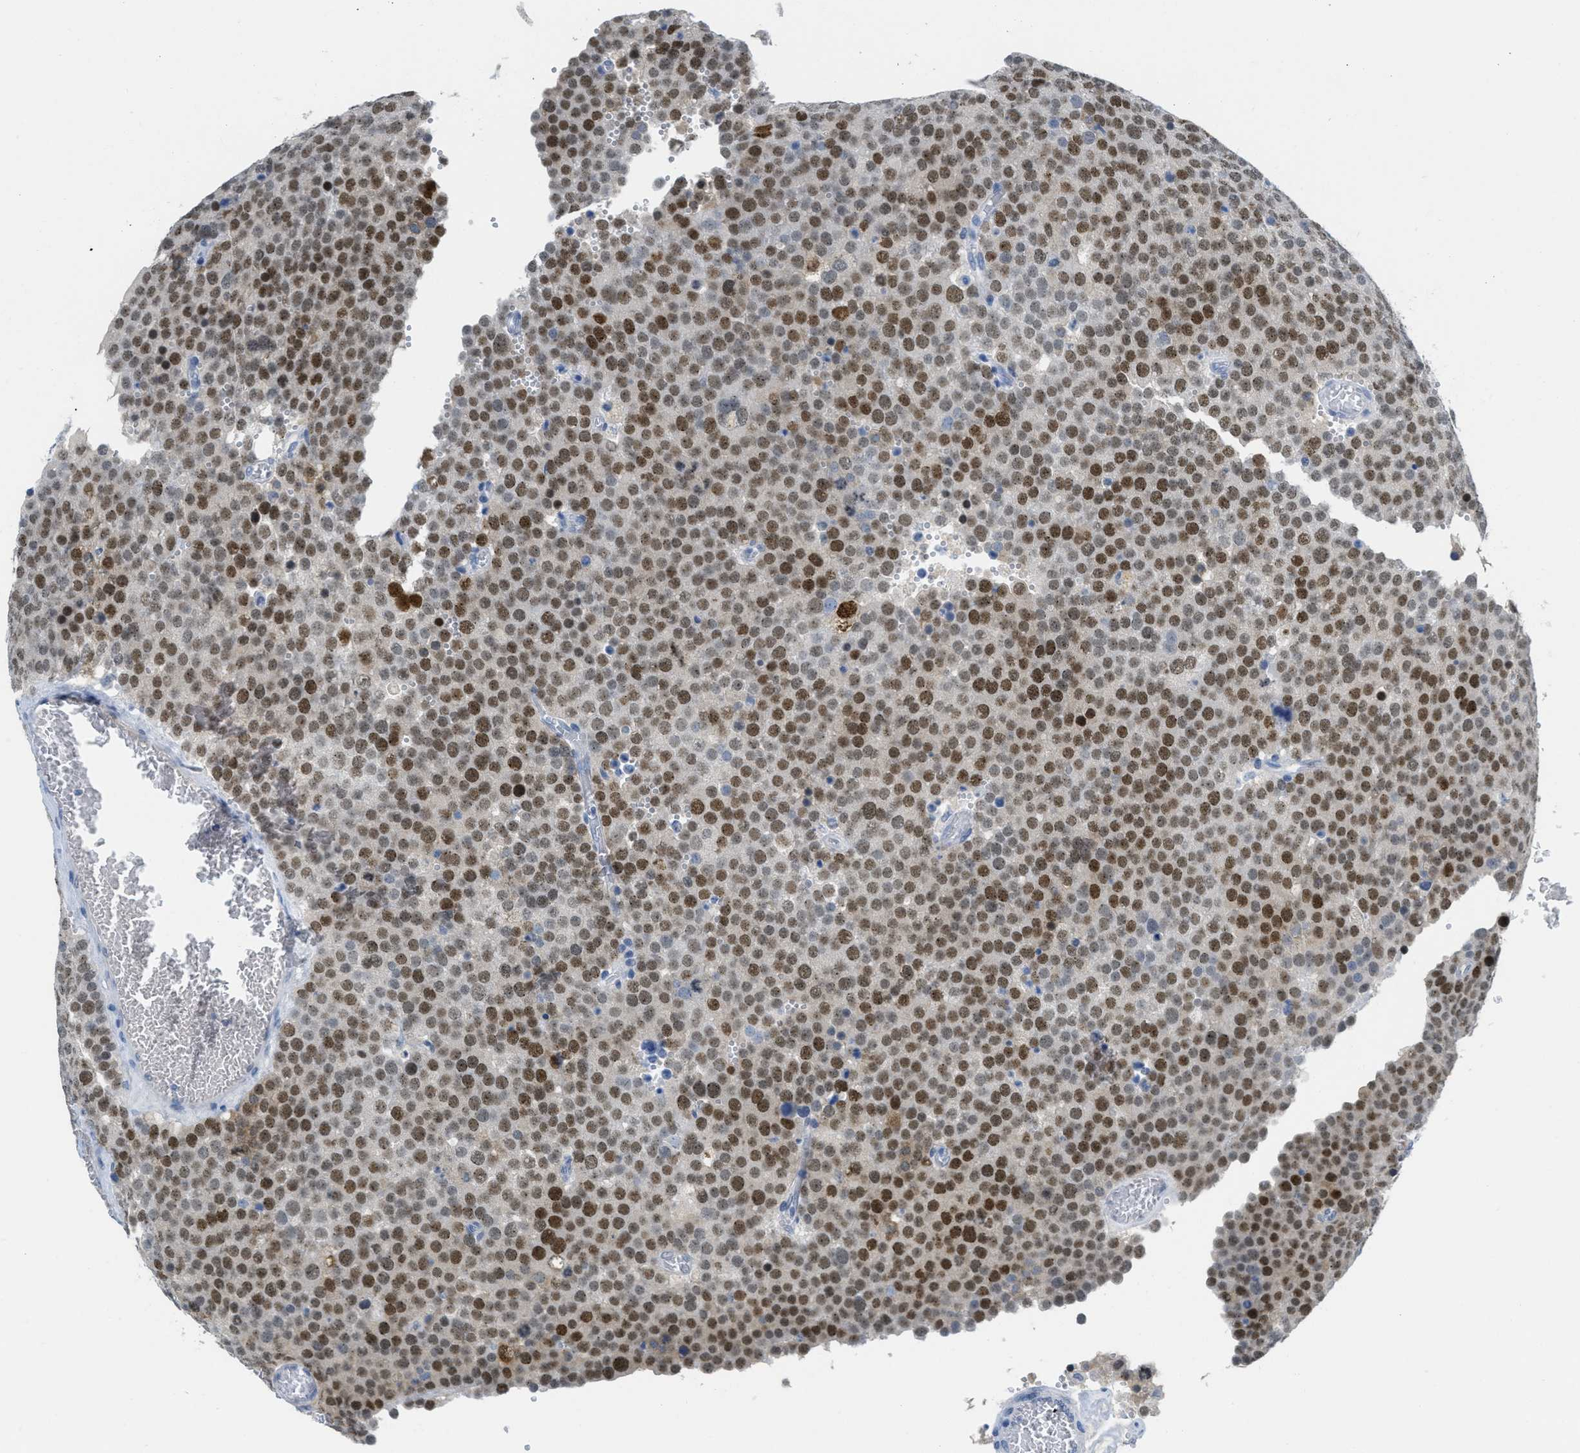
{"staining": {"intensity": "strong", "quantity": ">75%", "location": "nuclear"}, "tissue": "testis cancer", "cell_type": "Tumor cells", "image_type": "cancer", "snomed": [{"axis": "morphology", "description": "Normal tissue, NOS"}, {"axis": "morphology", "description": "Seminoma, NOS"}, {"axis": "topography", "description": "Testis"}], "caption": "This is an image of immunohistochemistry (IHC) staining of testis cancer (seminoma), which shows strong positivity in the nuclear of tumor cells.", "gene": "HSF2", "patient": {"sex": "male", "age": 71}}